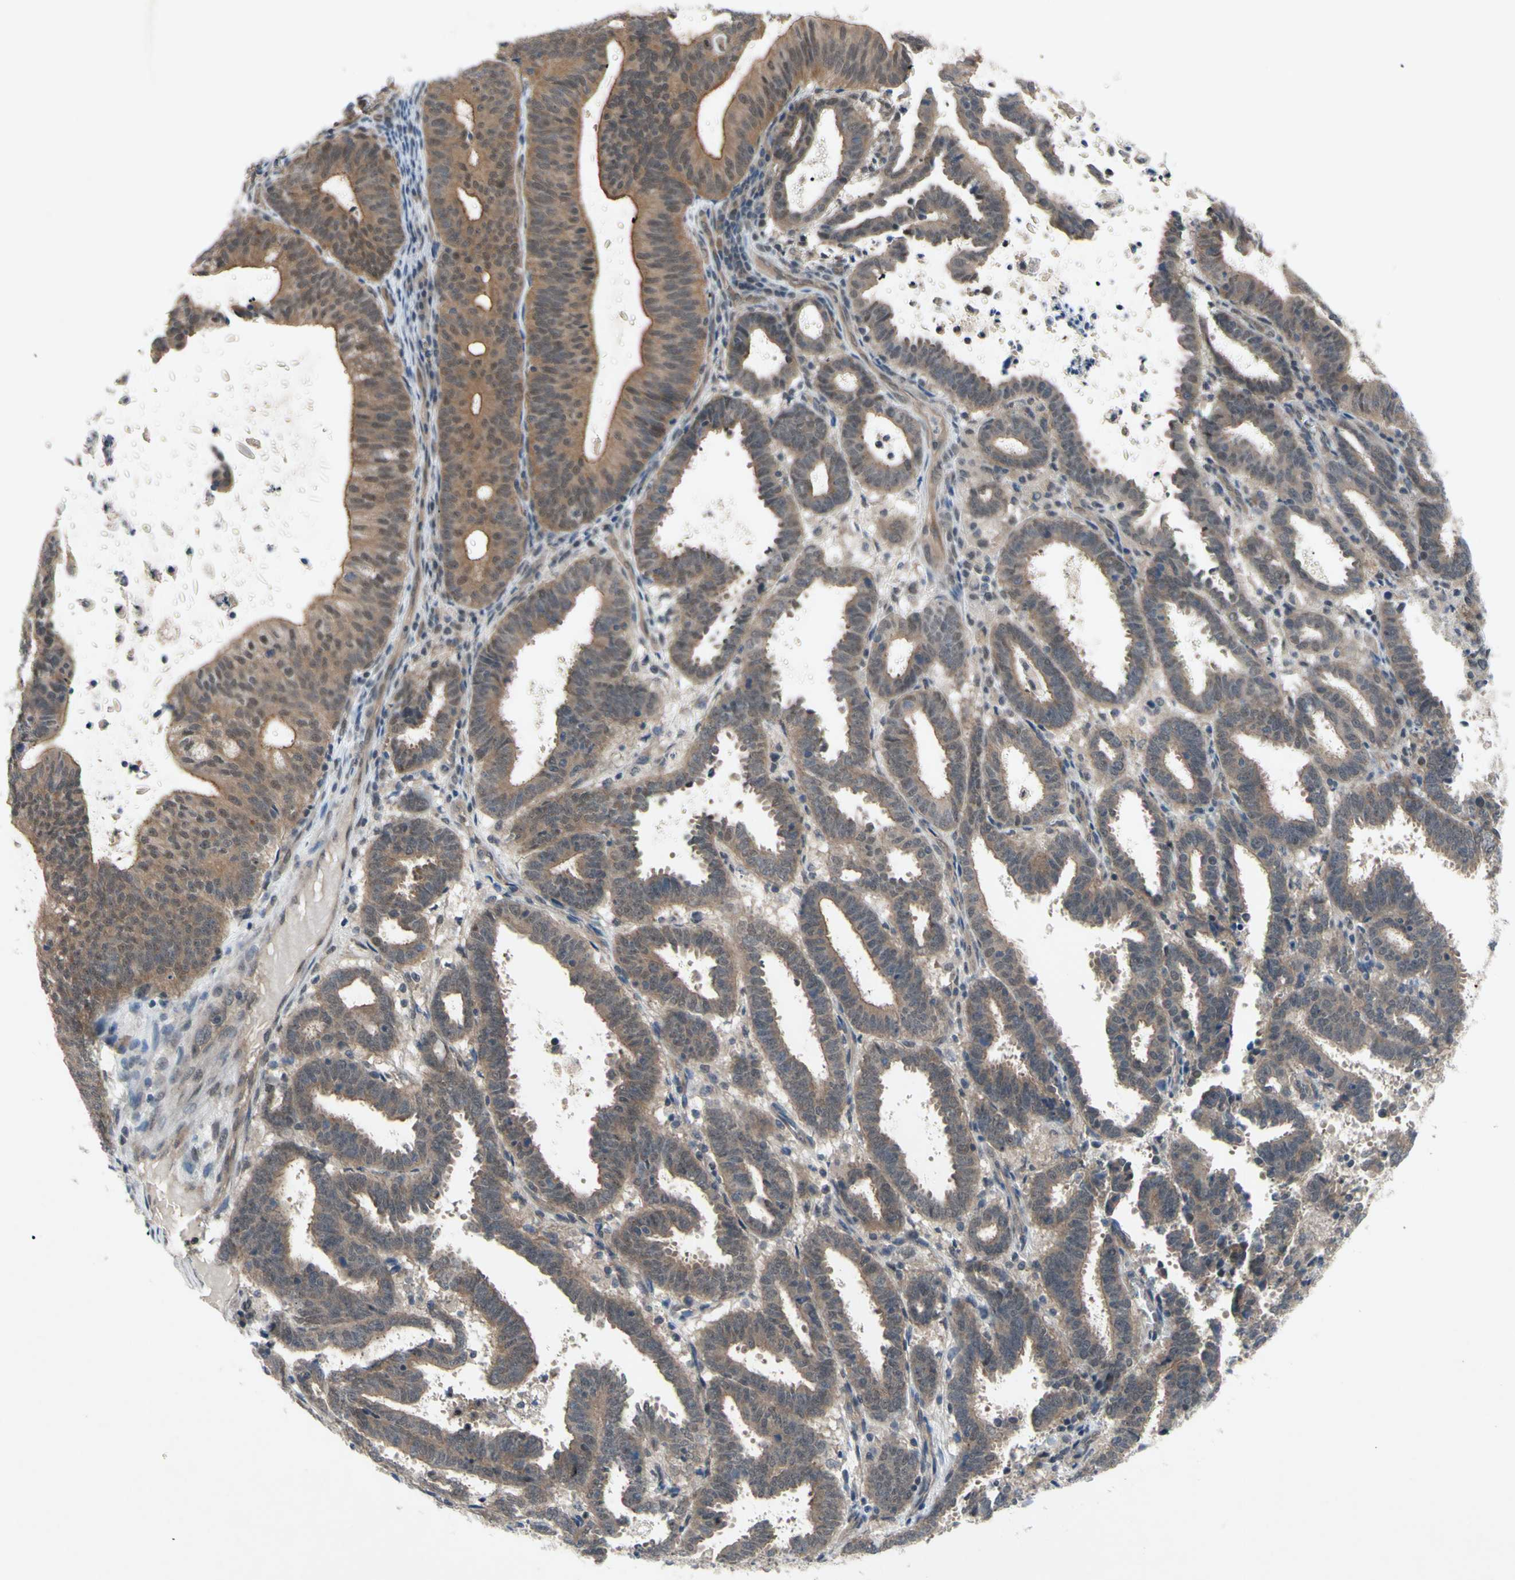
{"staining": {"intensity": "moderate", "quantity": ">75%", "location": "cytoplasmic/membranous,nuclear"}, "tissue": "endometrial cancer", "cell_type": "Tumor cells", "image_type": "cancer", "snomed": [{"axis": "morphology", "description": "Adenocarcinoma, NOS"}, {"axis": "topography", "description": "Uterus"}], "caption": "Immunohistochemical staining of adenocarcinoma (endometrial) displays medium levels of moderate cytoplasmic/membranous and nuclear staining in about >75% of tumor cells.", "gene": "TRDMT1", "patient": {"sex": "female", "age": 83}}